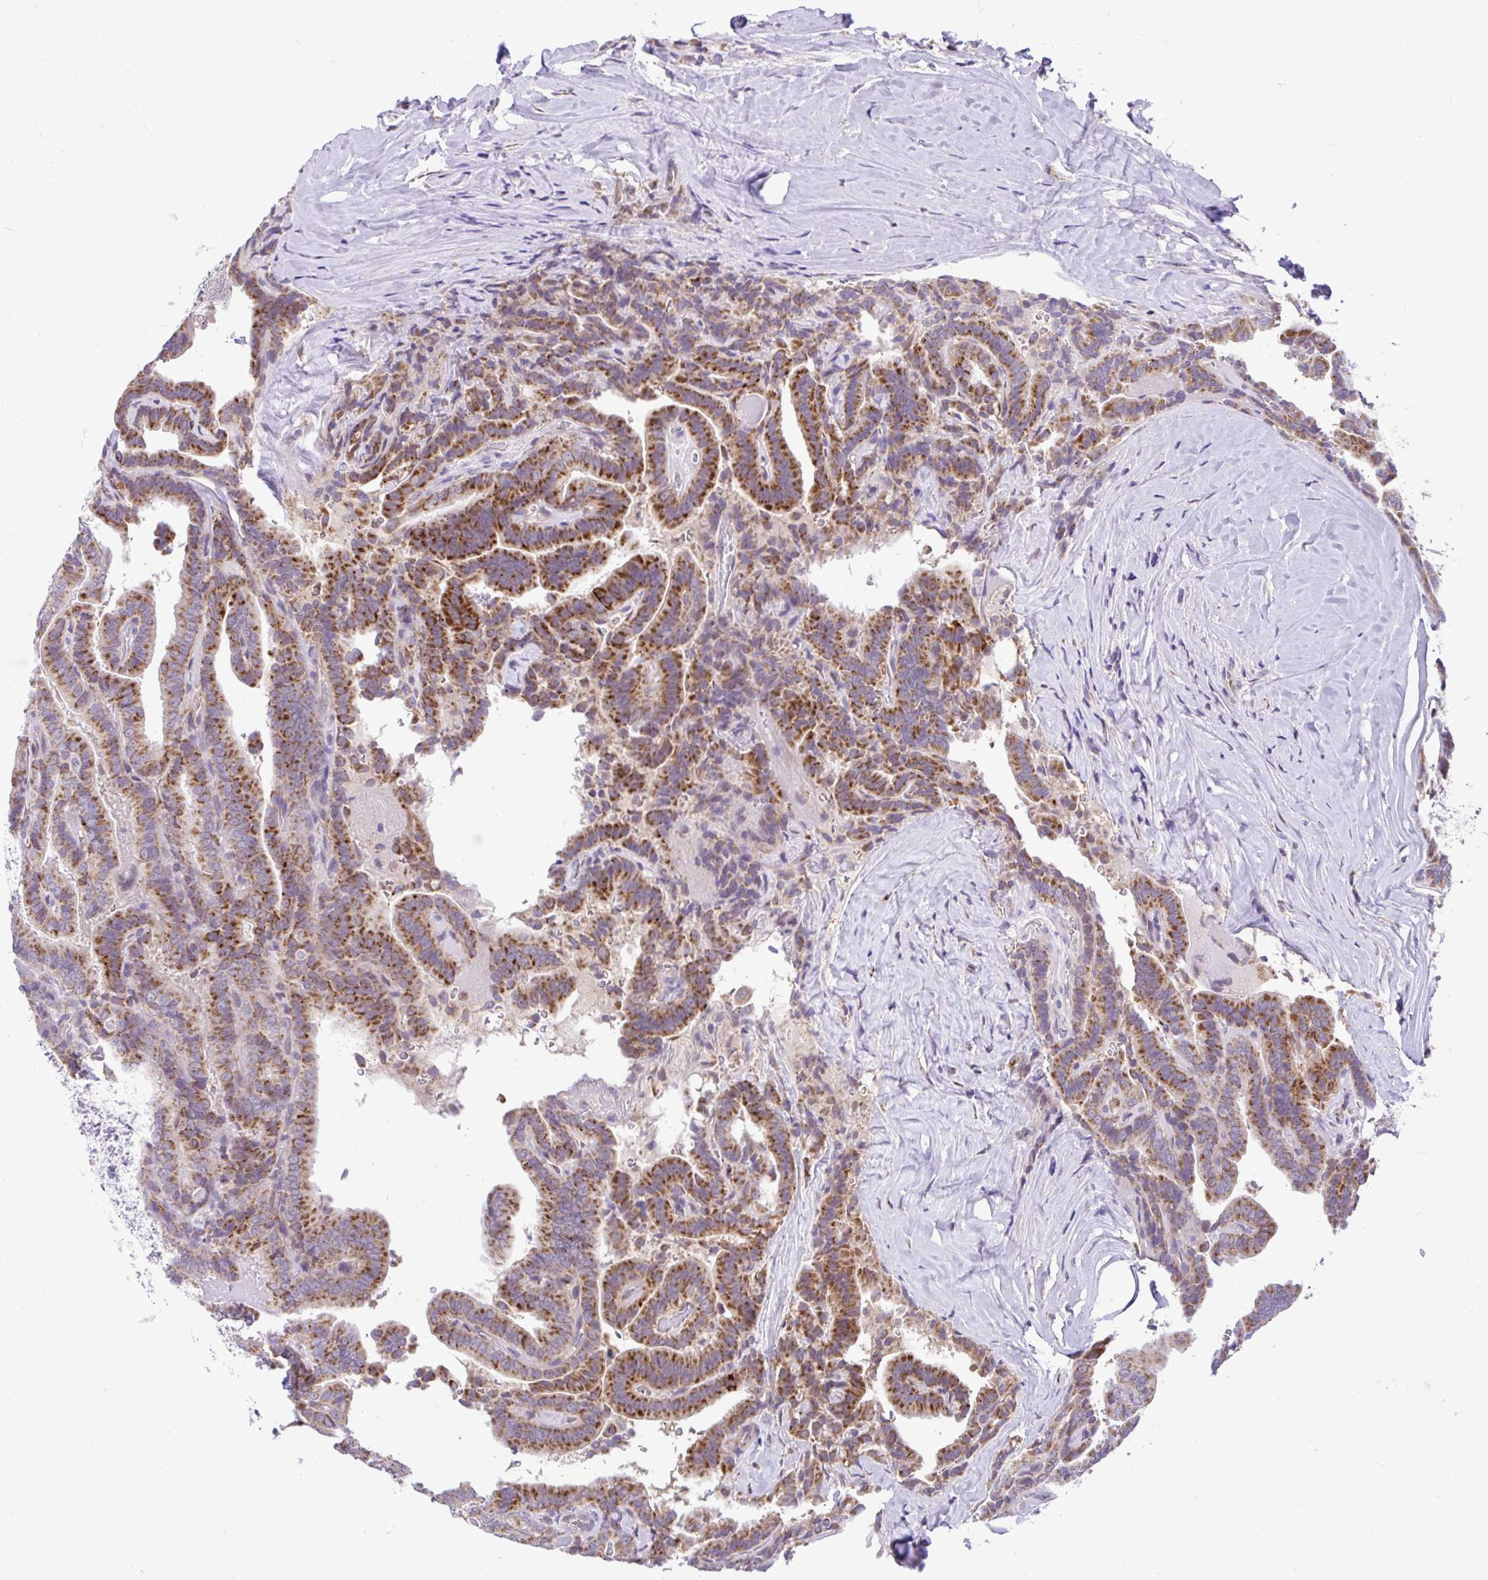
{"staining": {"intensity": "moderate", "quantity": ">75%", "location": "cytoplasmic/membranous"}, "tissue": "thyroid cancer", "cell_type": "Tumor cells", "image_type": "cancer", "snomed": [{"axis": "morphology", "description": "Papillary adenocarcinoma, NOS"}, {"axis": "topography", "description": "Thyroid gland"}], "caption": "Immunohistochemistry image of thyroid papillary adenocarcinoma stained for a protein (brown), which shows medium levels of moderate cytoplasmic/membranous expression in approximately >75% of tumor cells.", "gene": "PYCR2", "patient": {"sex": "male", "age": 61}}